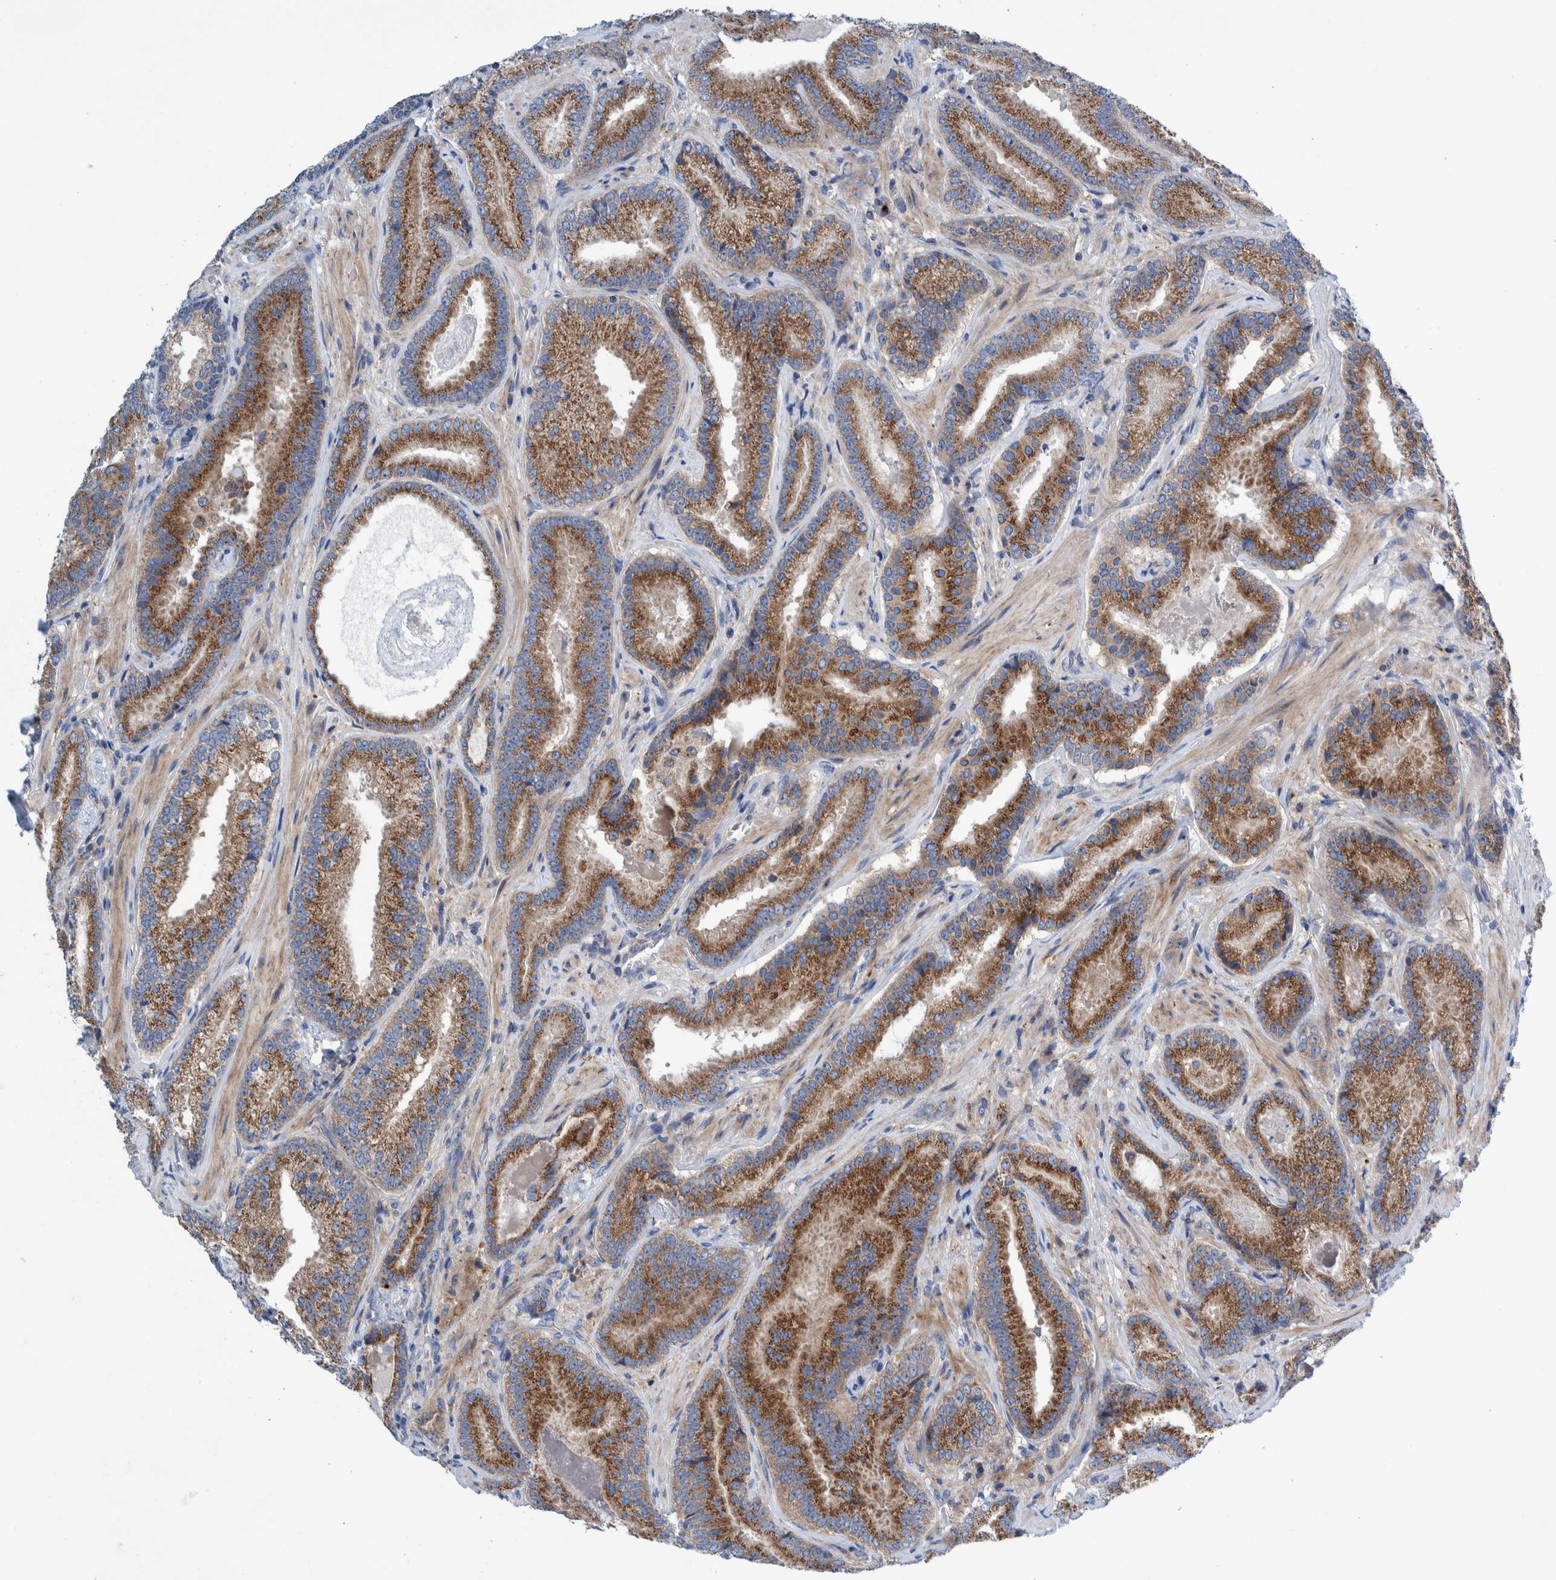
{"staining": {"intensity": "moderate", "quantity": ">75%", "location": "cytoplasmic/membranous"}, "tissue": "prostate cancer", "cell_type": "Tumor cells", "image_type": "cancer", "snomed": [{"axis": "morphology", "description": "Adenocarcinoma, Low grade"}, {"axis": "topography", "description": "Prostate"}], "caption": "Protein expression analysis of human adenocarcinoma (low-grade) (prostate) reveals moderate cytoplasmic/membranous staining in about >75% of tumor cells.", "gene": "TRIM58", "patient": {"sex": "male", "age": 51}}